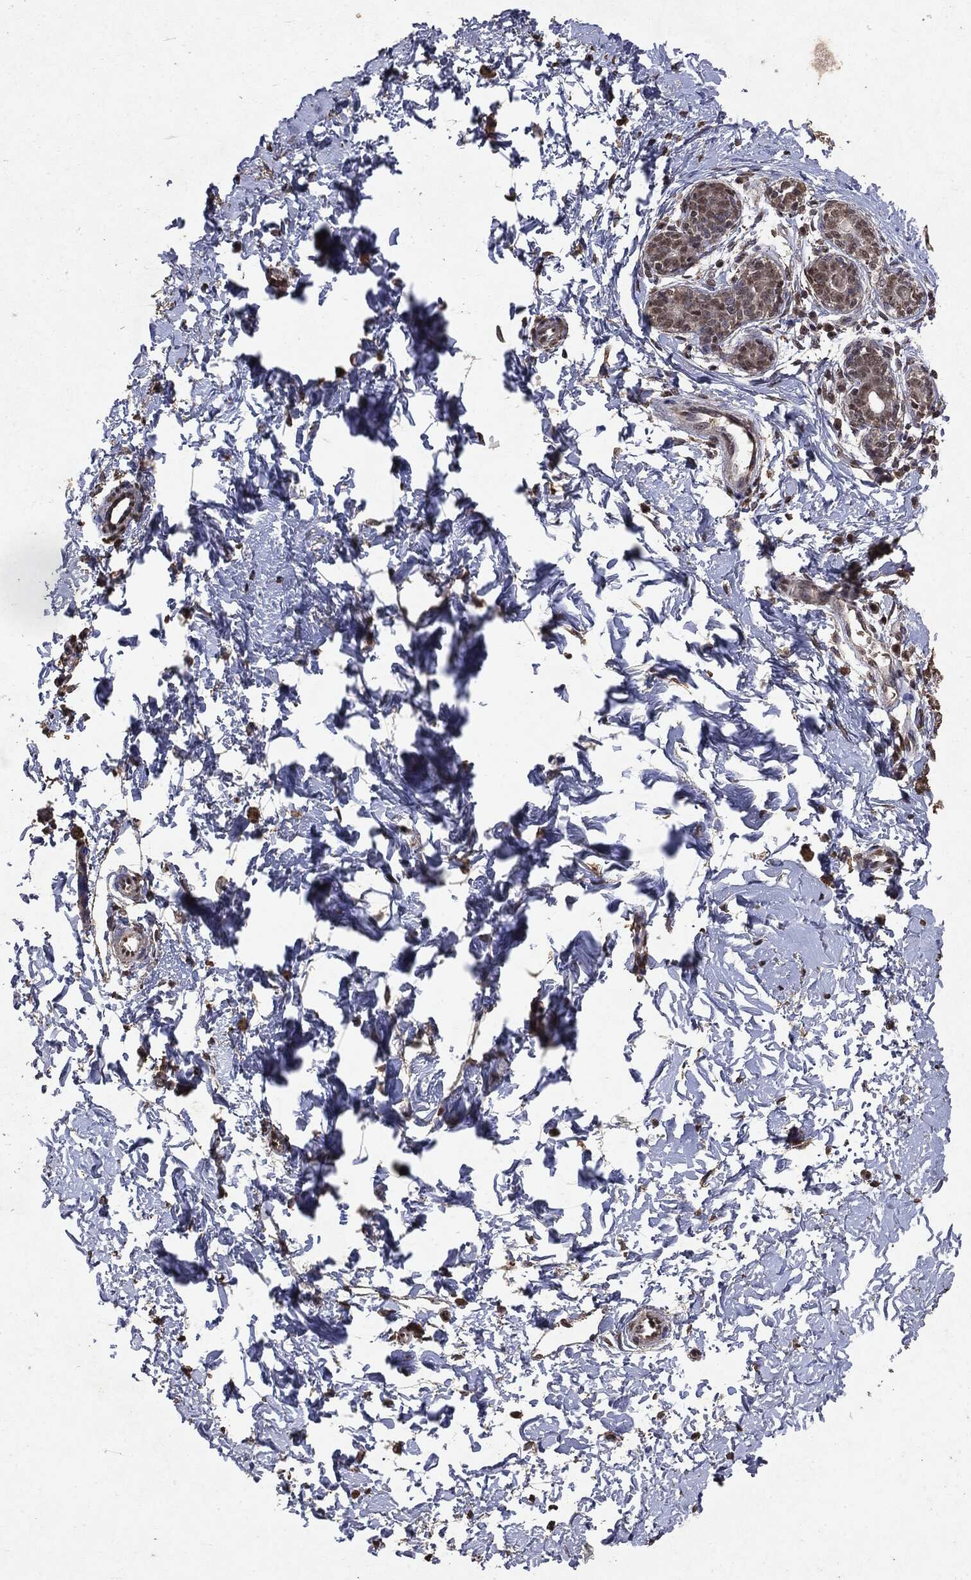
{"staining": {"intensity": "moderate", "quantity": "<25%", "location": "nuclear"}, "tissue": "breast", "cell_type": "Glandular cells", "image_type": "normal", "snomed": [{"axis": "morphology", "description": "Normal tissue, NOS"}, {"axis": "topography", "description": "Breast"}], "caption": "Brown immunohistochemical staining in unremarkable breast shows moderate nuclear positivity in about <25% of glandular cells. (Stains: DAB in brown, nuclei in blue, Microscopy: brightfield microscopy at high magnification).", "gene": "RAD18", "patient": {"sex": "female", "age": 37}}